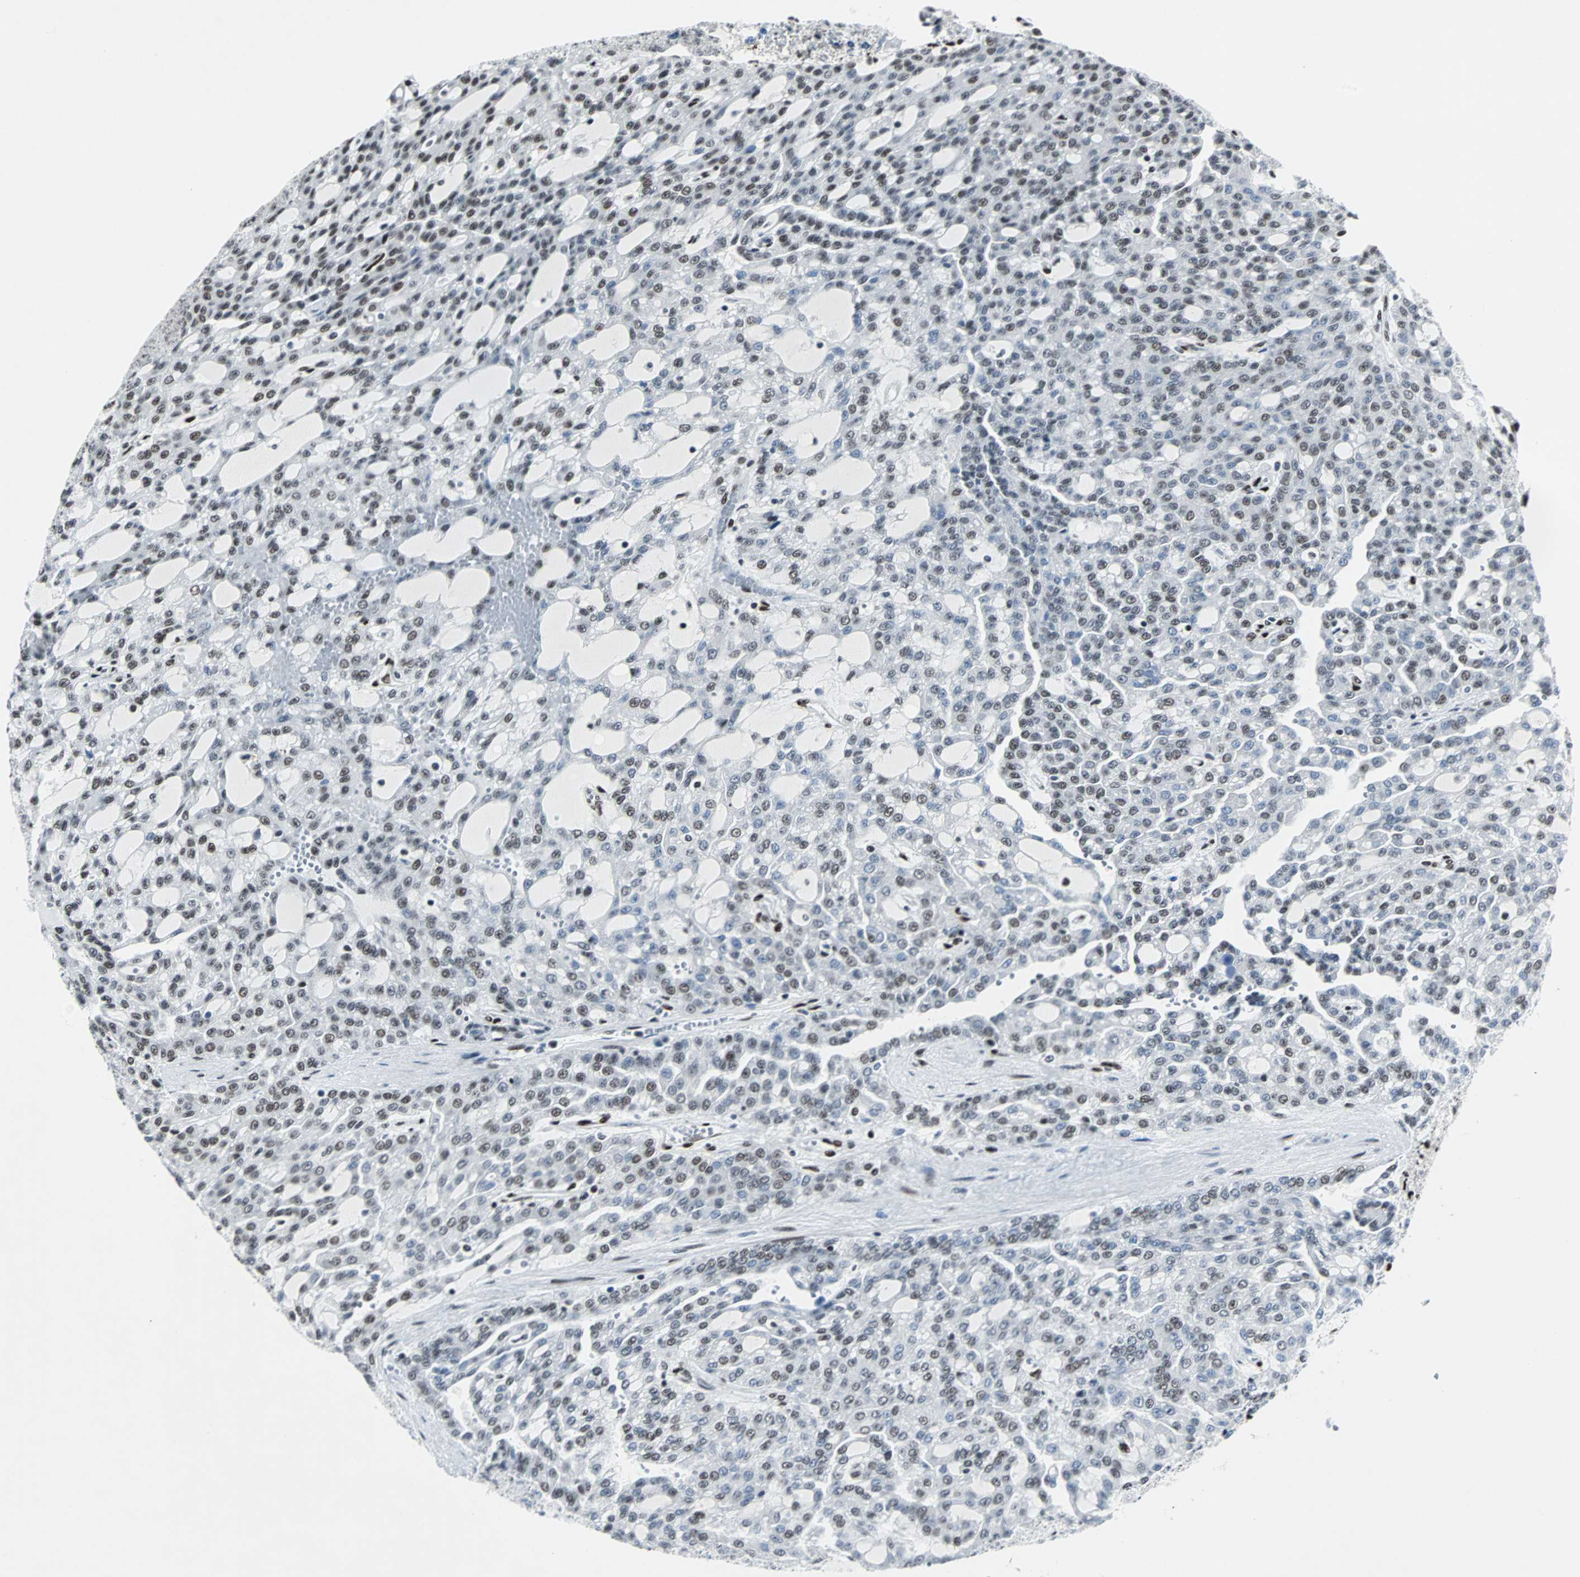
{"staining": {"intensity": "moderate", "quantity": "25%-75%", "location": "nuclear"}, "tissue": "renal cancer", "cell_type": "Tumor cells", "image_type": "cancer", "snomed": [{"axis": "morphology", "description": "Adenocarcinoma, NOS"}, {"axis": "topography", "description": "Kidney"}], "caption": "Approximately 25%-75% of tumor cells in renal cancer show moderate nuclear protein positivity as visualized by brown immunohistochemical staining.", "gene": "MEF2D", "patient": {"sex": "male", "age": 63}}